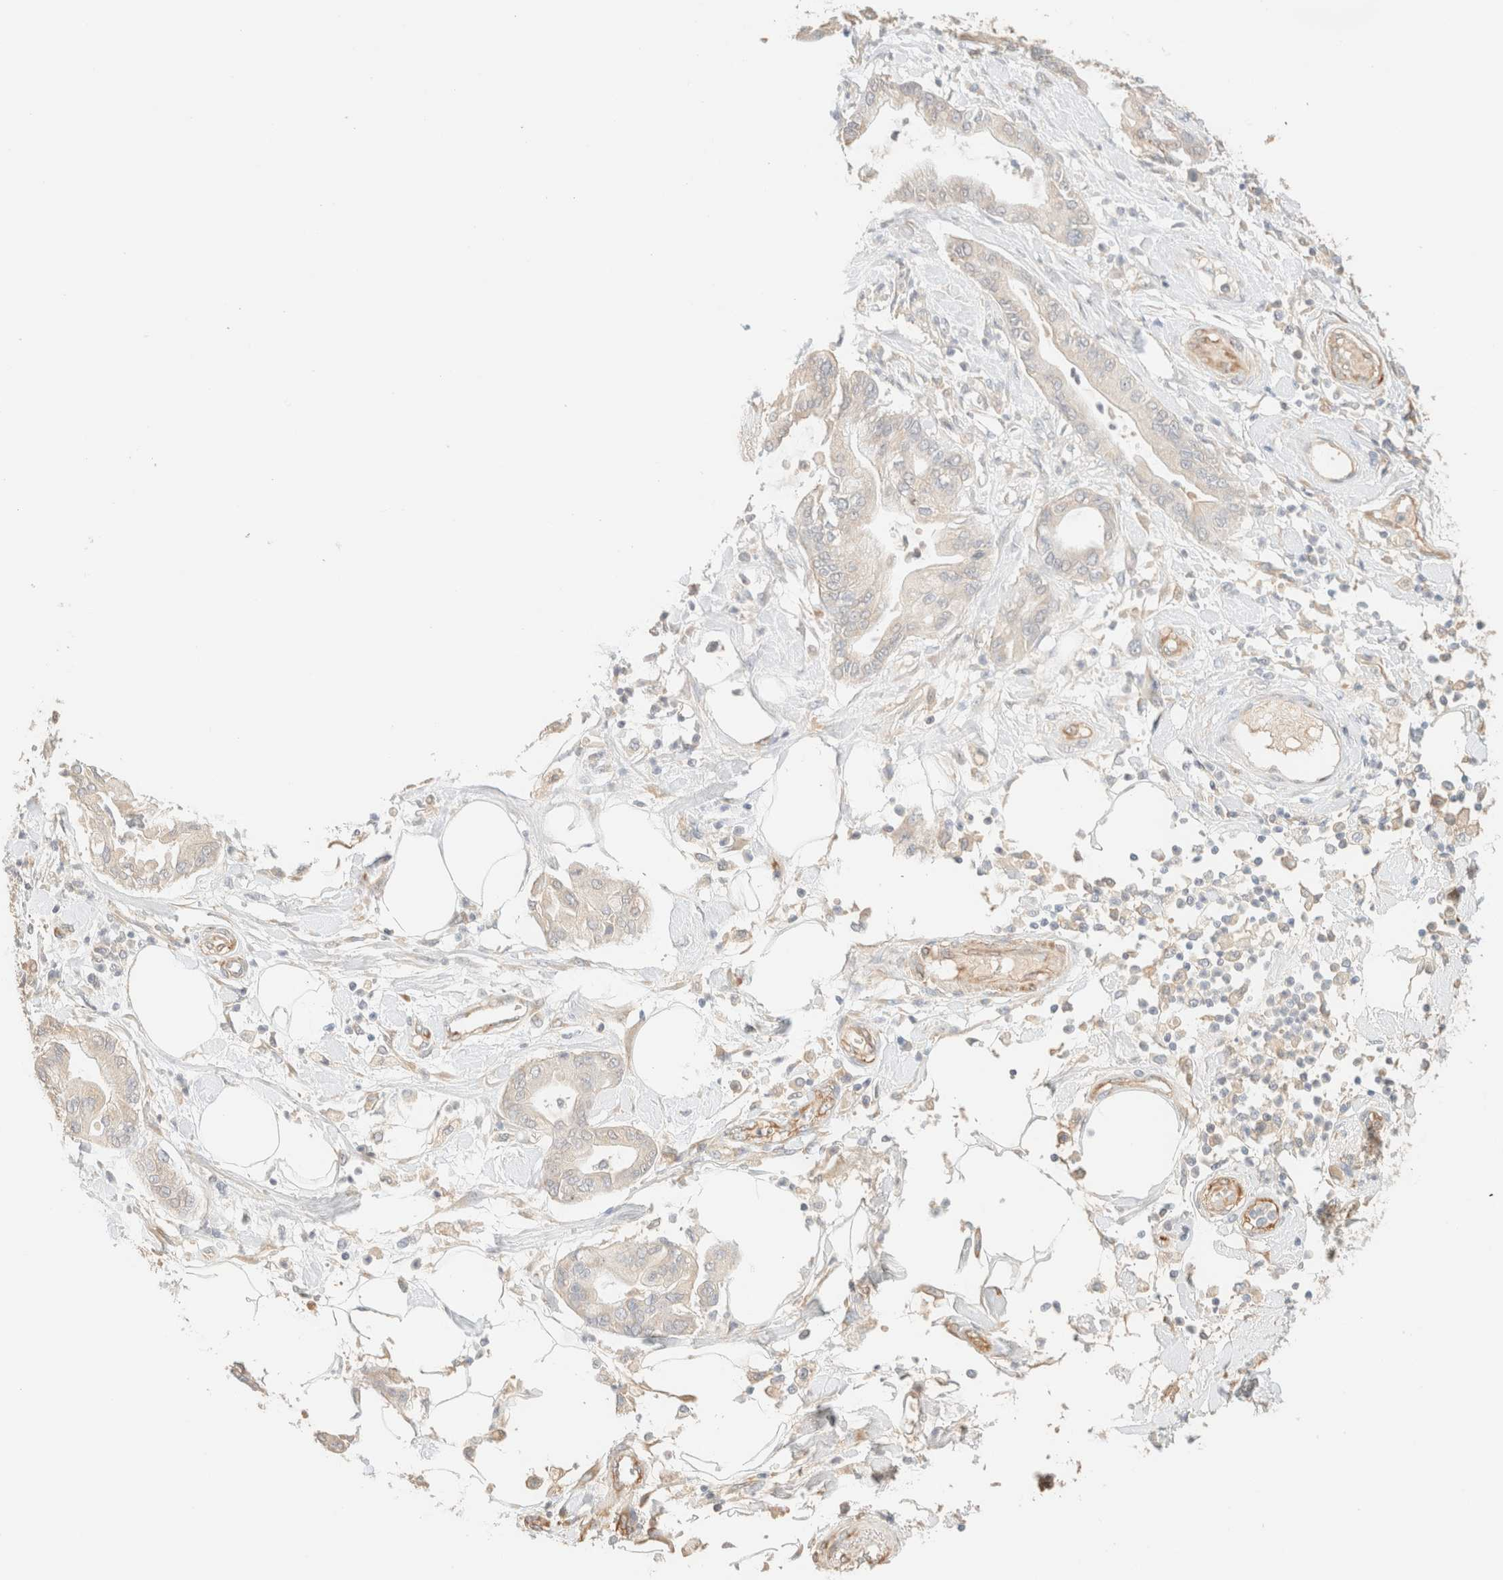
{"staining": {"intensity": "negative", "quantity": "none", "location": "none"}, "tissue": "pancreatic cancer", "cell_type": "Tumor cells", "image_type": "cancer", "snomed": [{"axis": "morphology", "description": "Adenocarcinoma, NOS"}, {"axis": "morphology", "description": "Adenocarcinoma, metastatic, NOS"}, {"axis": "topography", "description": "Lymph node"}, {"axis": "topography", "description": "Pancreas"}, {"axis": "topography", "description": "Duodenum"}], "caption": "Tumor cells show no significant positivity in pancreatic adenocarcinoma.", "gene": "SPARCL1", "patient": {"sex": "female", "age": 64}}